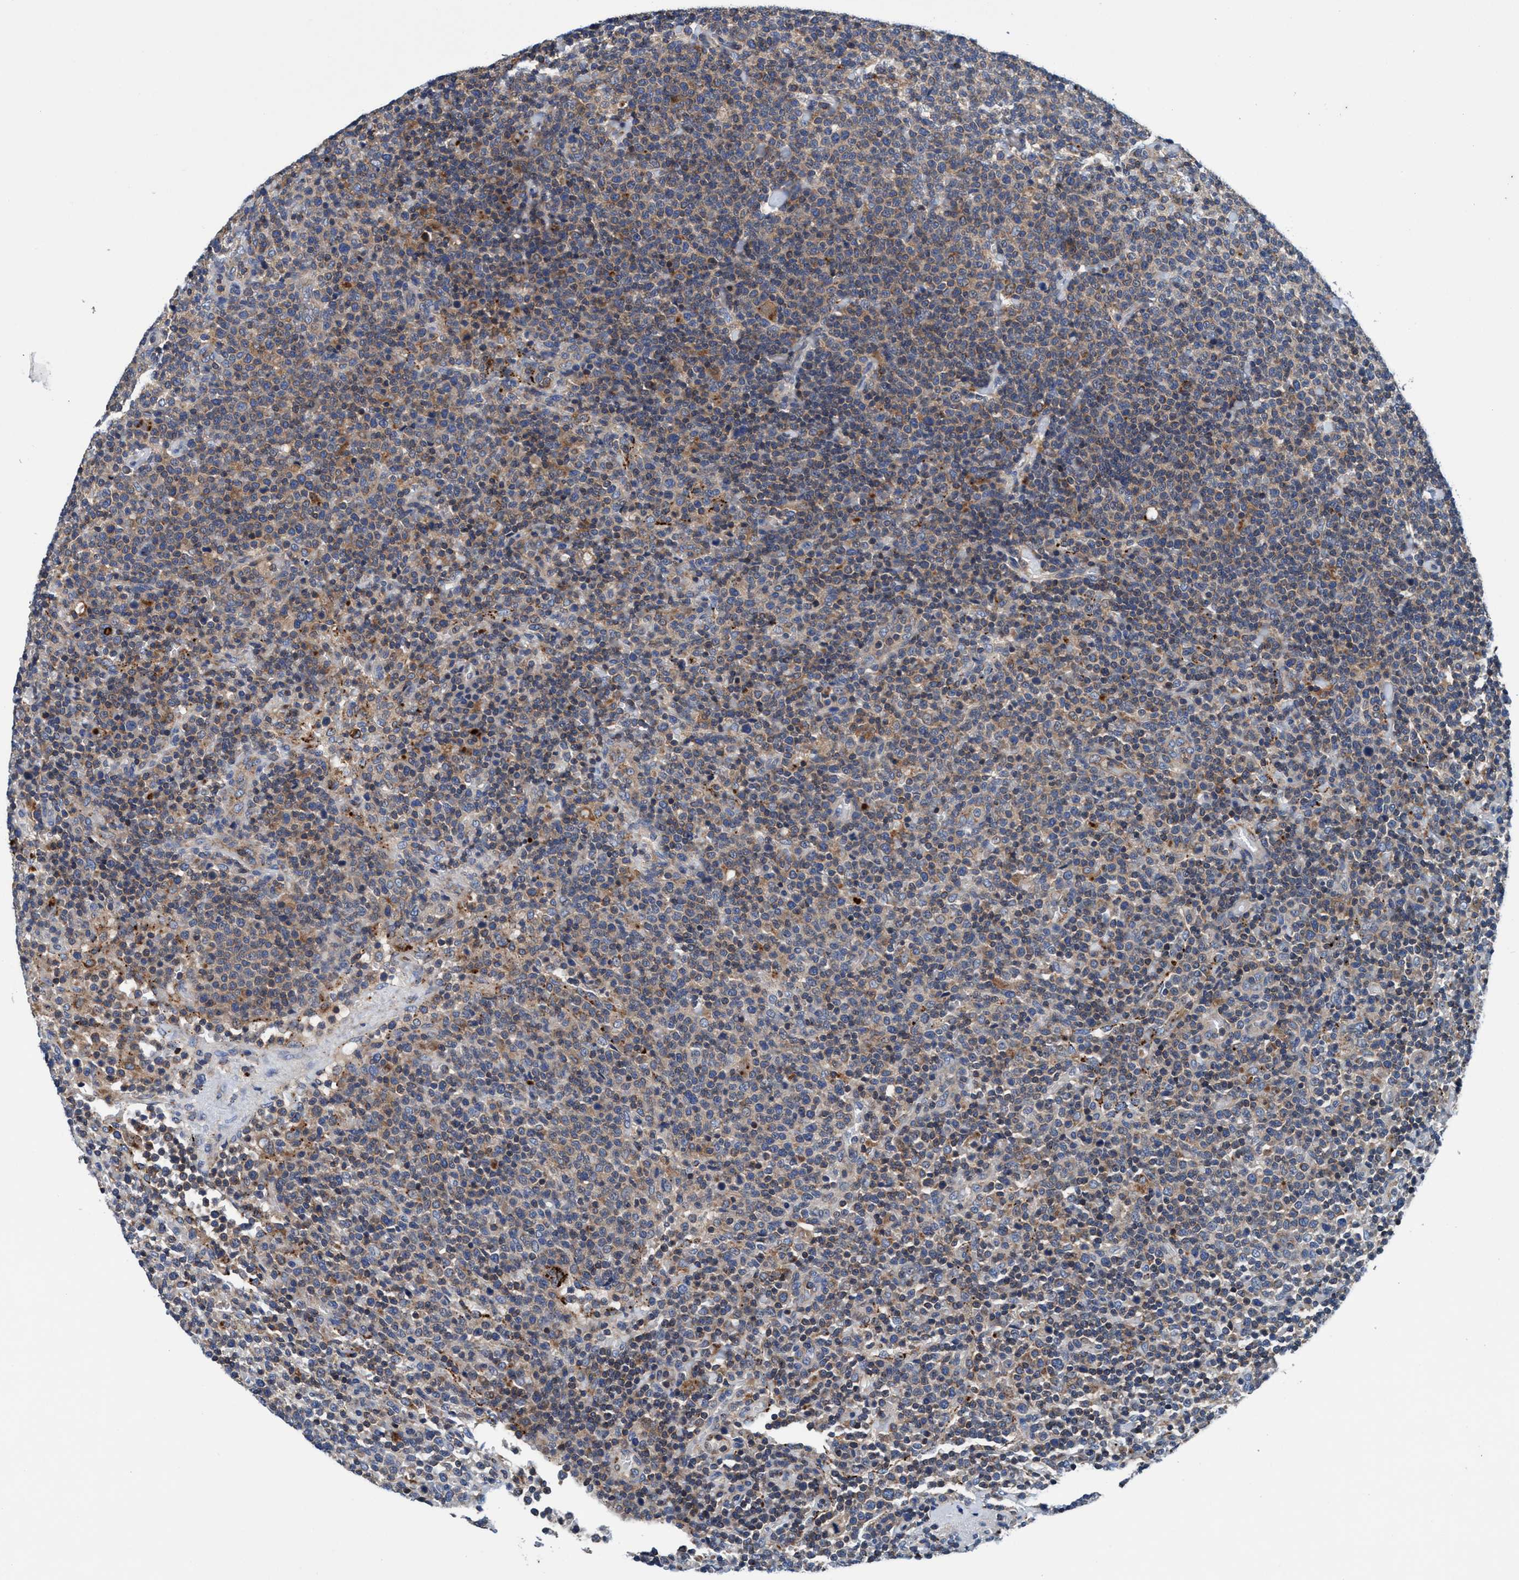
{"staining": {"intensity": "moderate", "quantity": "25%-75%", "location": "cytoplasmic/membranous"}, "tissue": "lymphoma", "cell_type": "Tumor cells", "image_type": "cancer", "snomed": [{"axis": "morphology", "description": "Malignant lymphoma, non-Hodgkin's type, High grade"}, {"axis": "topography", "description": "Lymph node"}], "caption": "Immunohistochemistry histopathology image of neoplastic tissue: lymphoma stained using IHC demonstrates medium levels of moderate protein expression localized specifically in the cytoplasmic/membranous of tumor cells, appearing as a cytoplasmic/membranous brown color.", "gene": "ENDOG", "patient": {"sex": "male", "age": 61}}